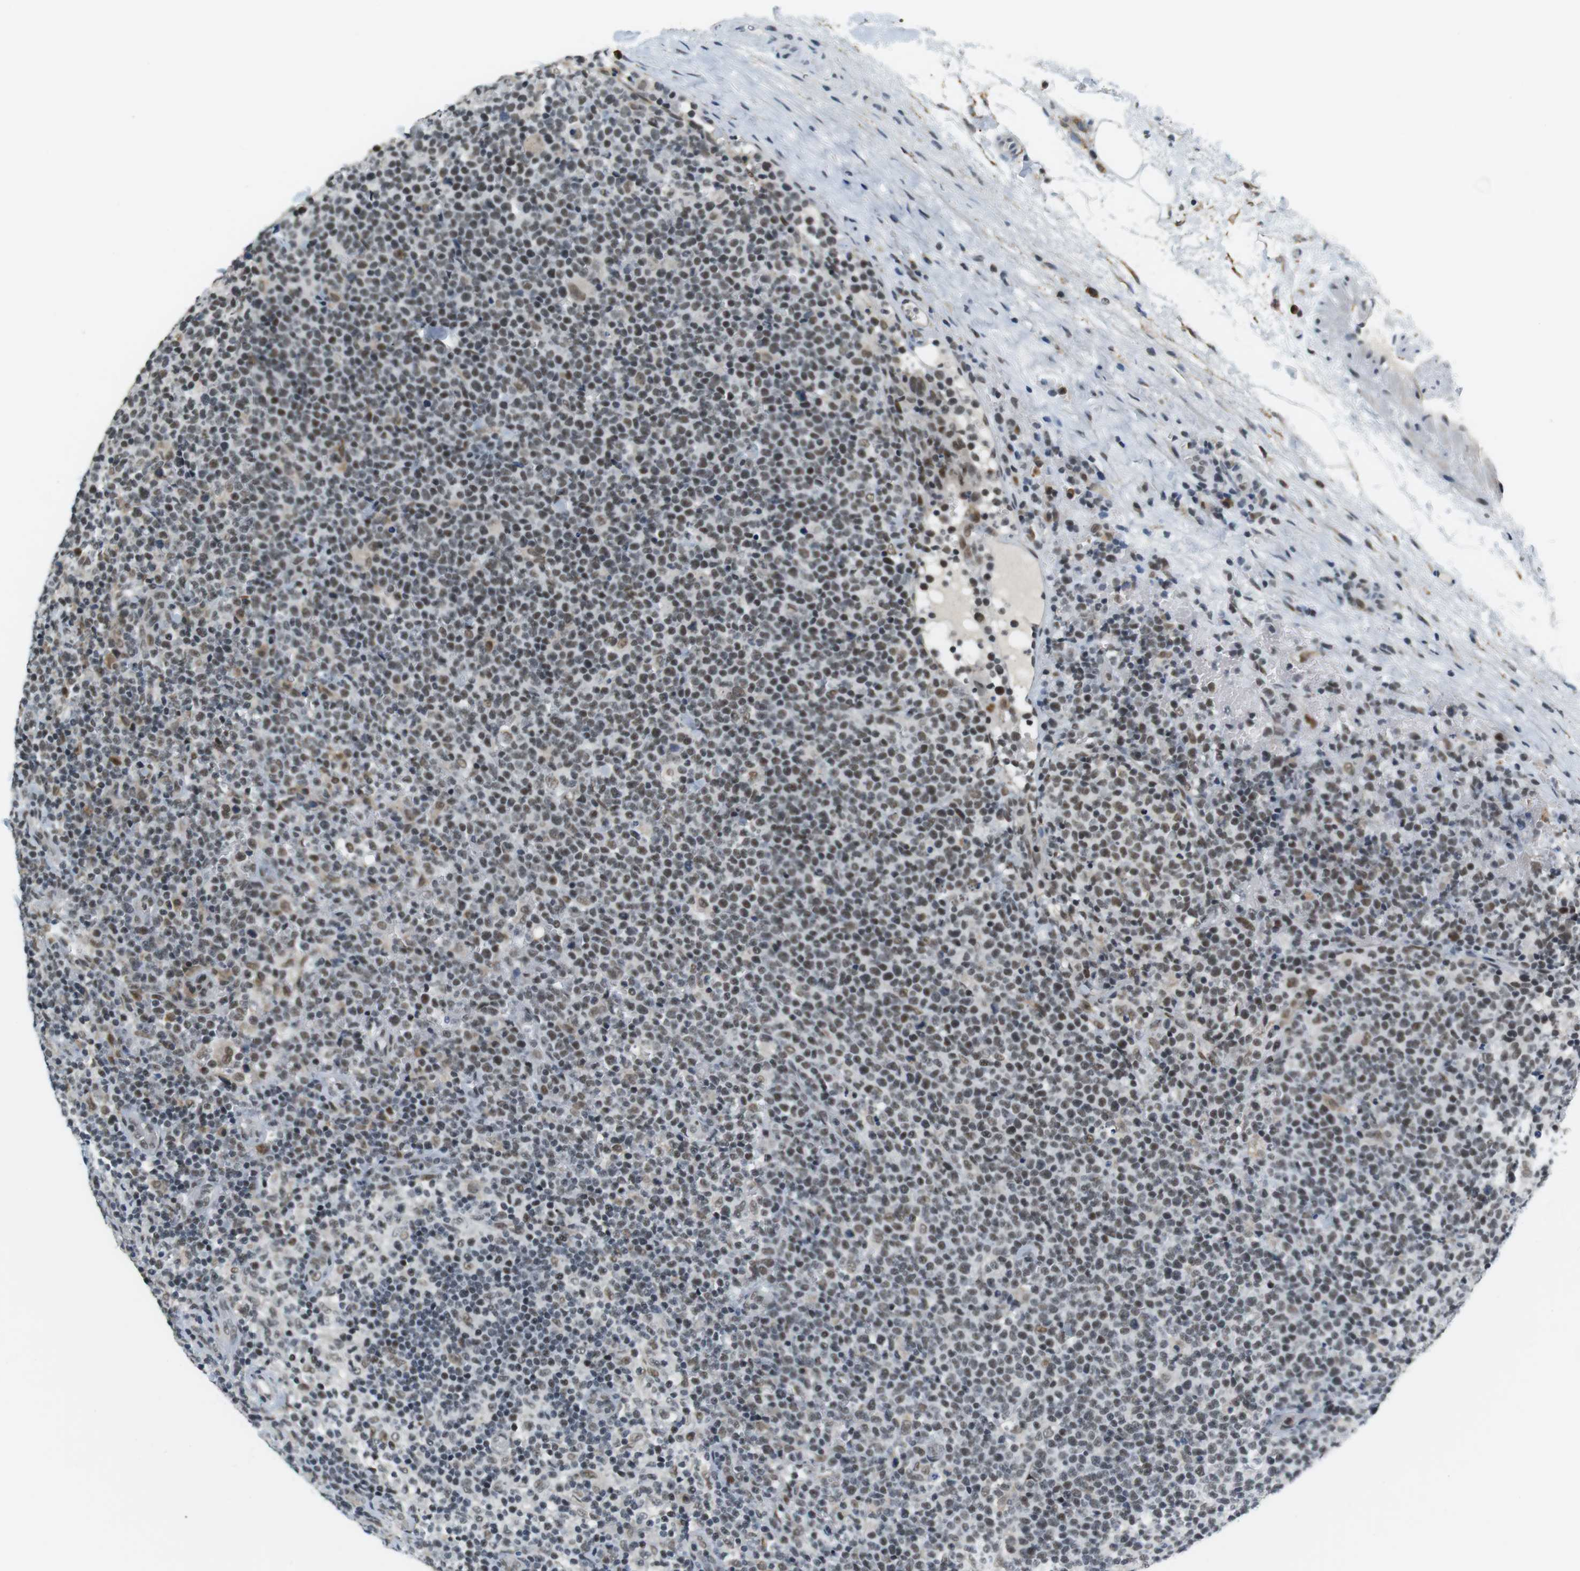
{"staining": {"intensity": "moderate", "quantity": ">75%", "location": "nuclear"}, "tissue": "lymphoma", "cell_type": "Tumor cells", "image_type": "cancer", "snomed": [{"axis": "morphology", "description": "Malignant lymphoma, non-Hodgkin's type, High grade"}, {"axis": "topography", "description": "Lymph node"}], "caption": "Lymphoma stained for a protein shows moderate nuclear positivity in tumor cells.", "gene": "RNF38", "patient": {"sex": "male", "age": 61}}